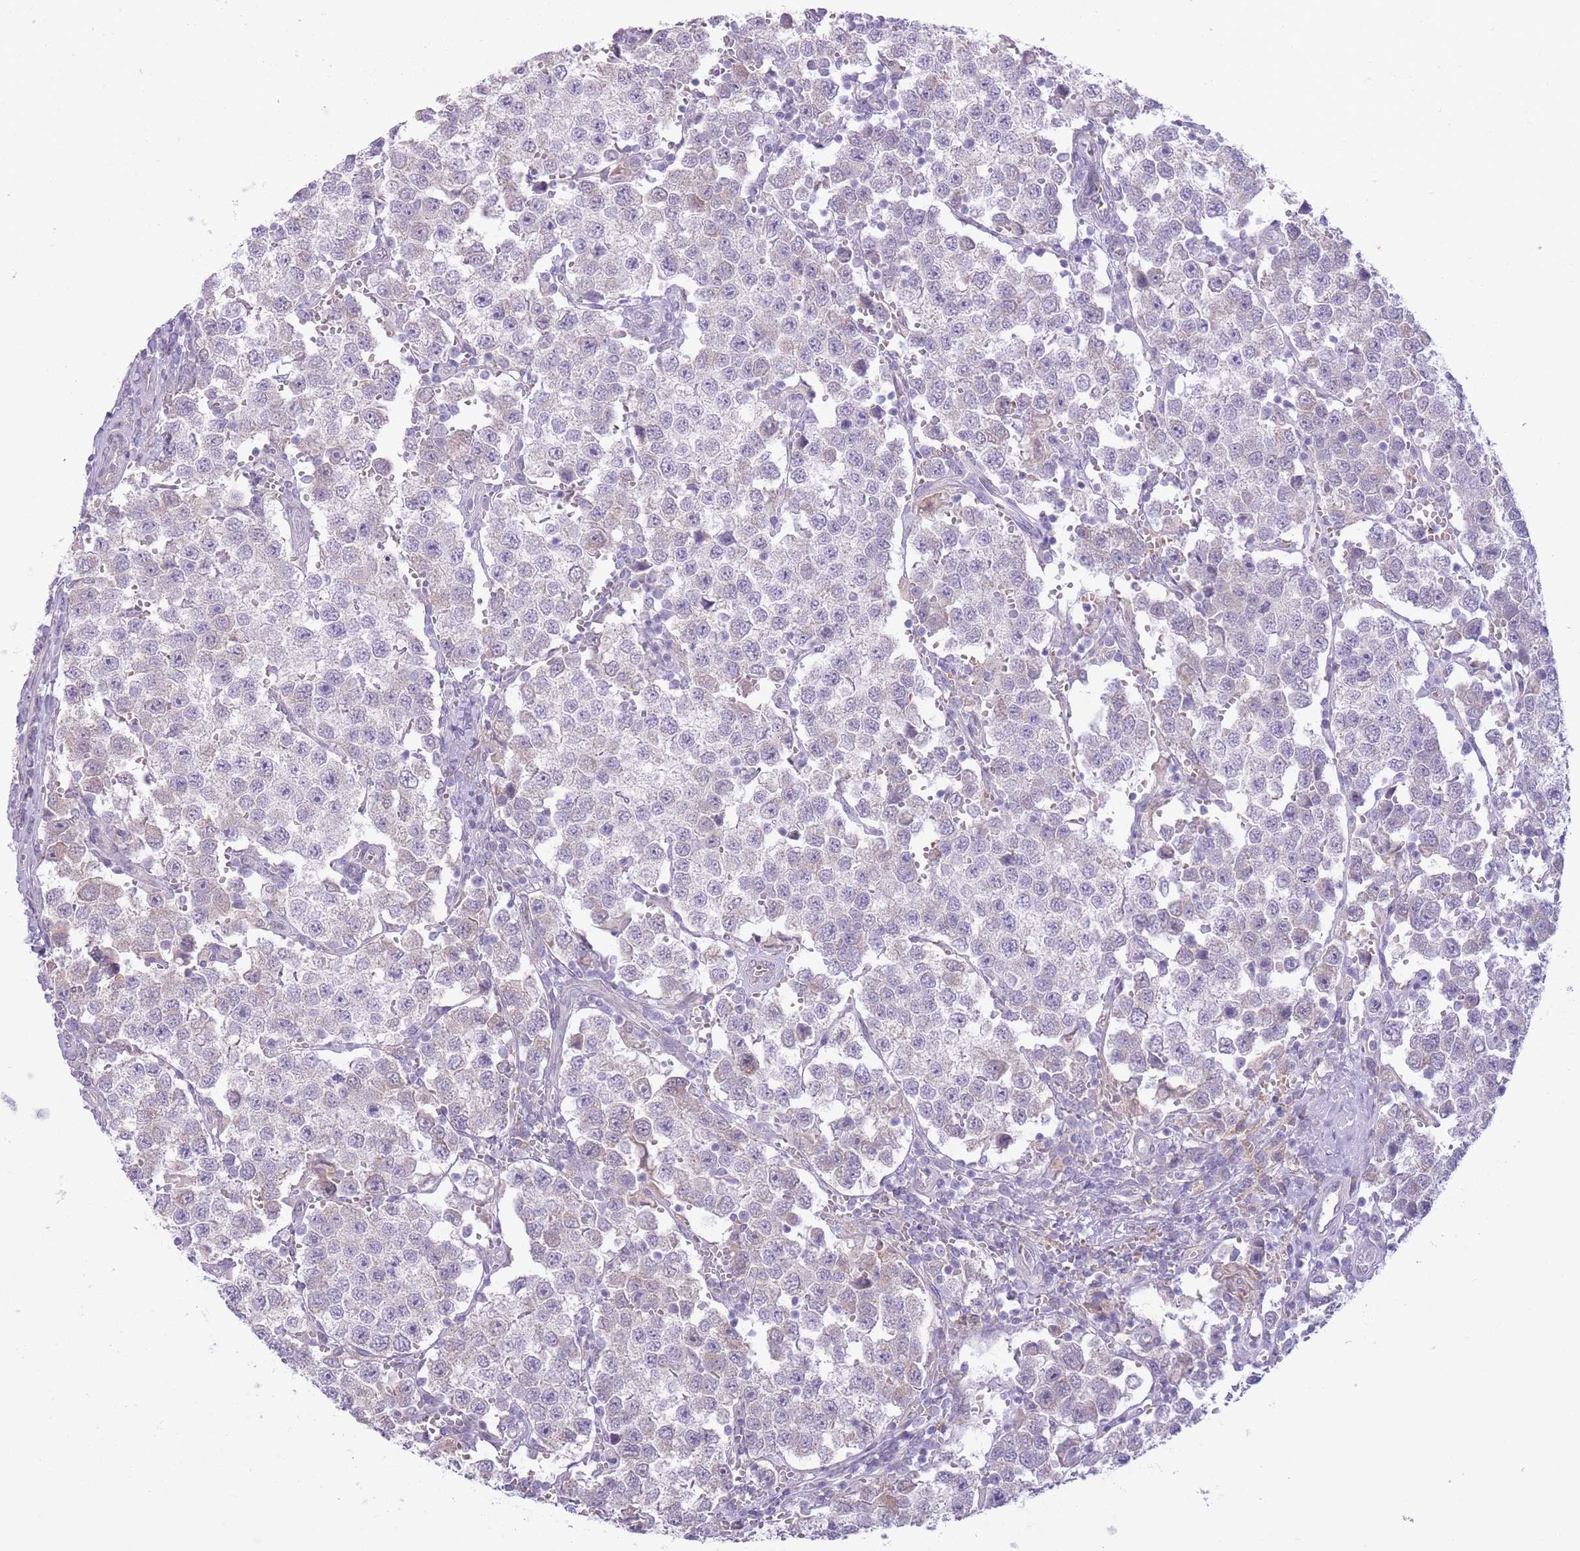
{"staining": {"intensity": "negative", "quantity": "none", "location": "none"}, "tissue": "testis cancer", "cell_type": "Tumor cells", "image_type": "cancer", "snomed": [{"axis": "morphology", "description": "Seminoma, NOS"}, {"axis": "topography", "description": "Testis"}], "caption": "This is an immunohistochemistry histopathology image of human testis cancer. There is no expression in tumor cells.", "gene": "ARPIN", "patient": {"sex": "male", "age": 37}}